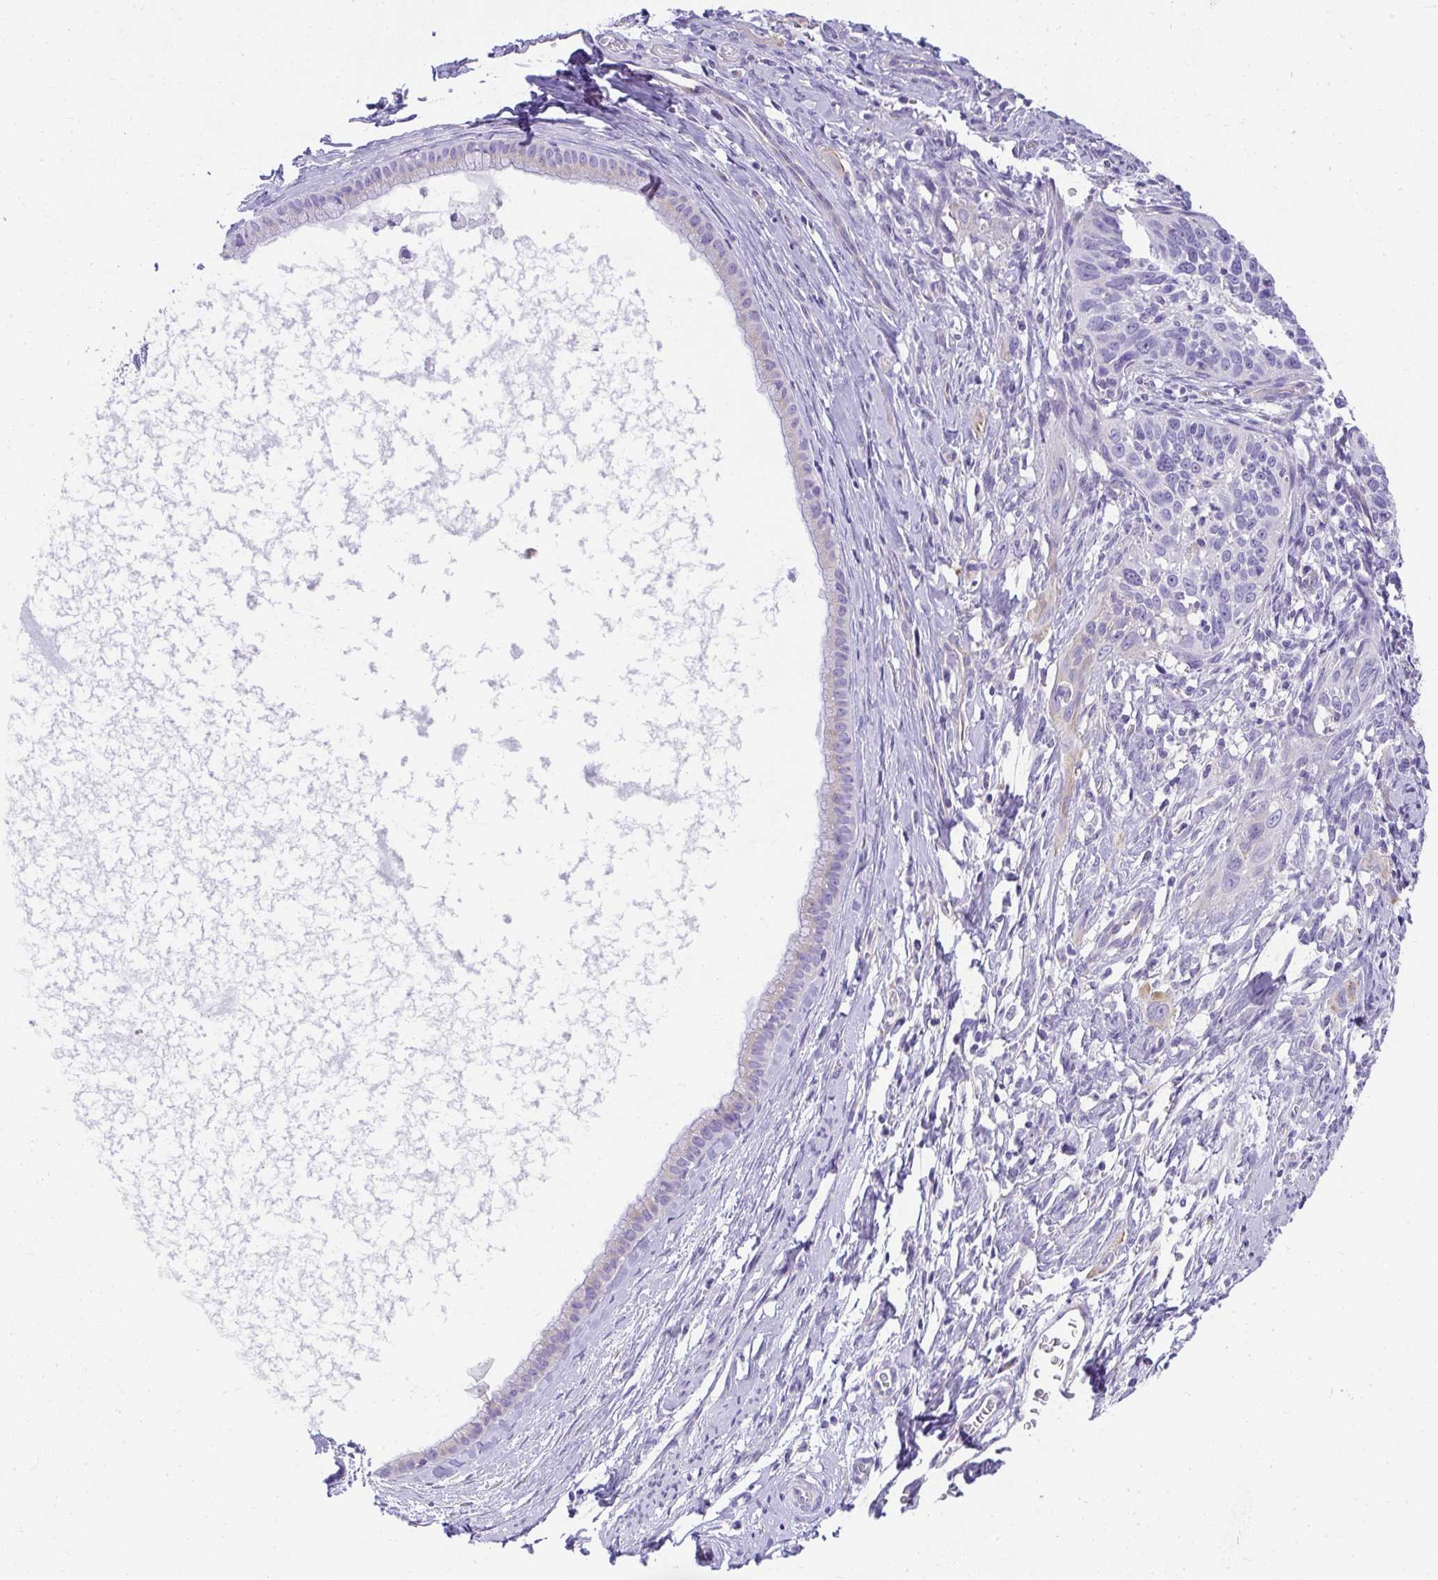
{"staining": {"intensity": "negative", "quantity": "none", "location": "none"}, "tissue": "cervical cancer", "cell_type": "Tumor cells", "image_type": "cancer", "snomed": [{"axis": "morphology", "description": "Squamous cell carcinoma, NOS"}, {"axis": "topography", "description": "Cervix"}], "caption": "Human cervical squamous cell carcinoma stained for a protein using immunohistochemistry (IHC) displays no staining in tumor cells.", "gene": "PLPPR3", "patient": {"sex": "female", "age": 51}}